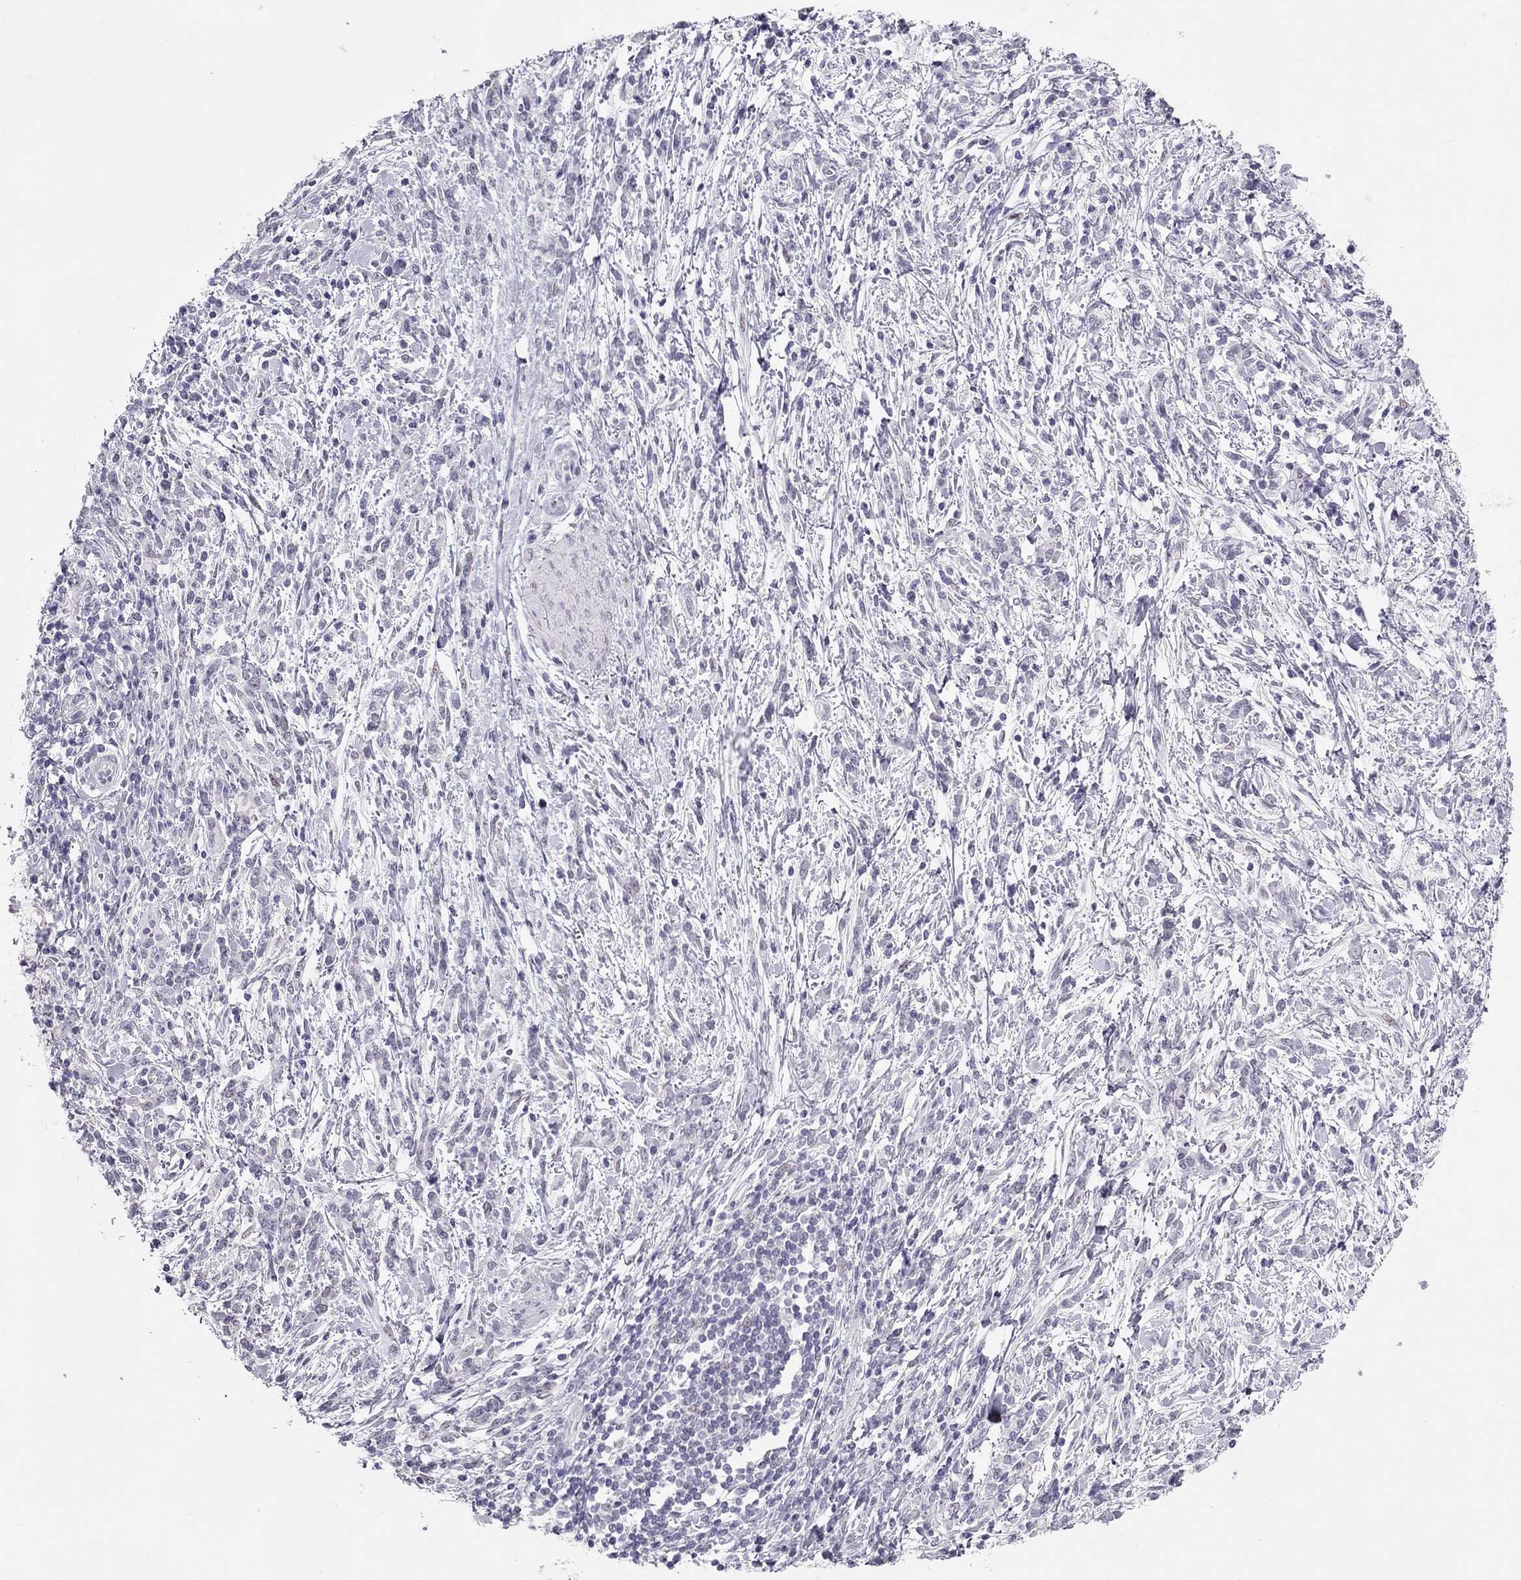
{"staining": {"intensity": "negative", "quantity": "none", "location": "none"}, "tissue": "stomach cancer", "cell_type": "Tumor cells", "image_type": "cancer", "snomed": [{"axis": "morphology", "description": "Adenocarcinoma, NOS"}, {"axis": "topography", "description": "Stomach"}], "caption": "This is an immunohistochemistry (IHC) photomicrograph of human adenocarcinoma (stomach). There is no staining in tumor cells.", "gene": "PHOX2A", "patient": {"sex": "female", "age": 57}}